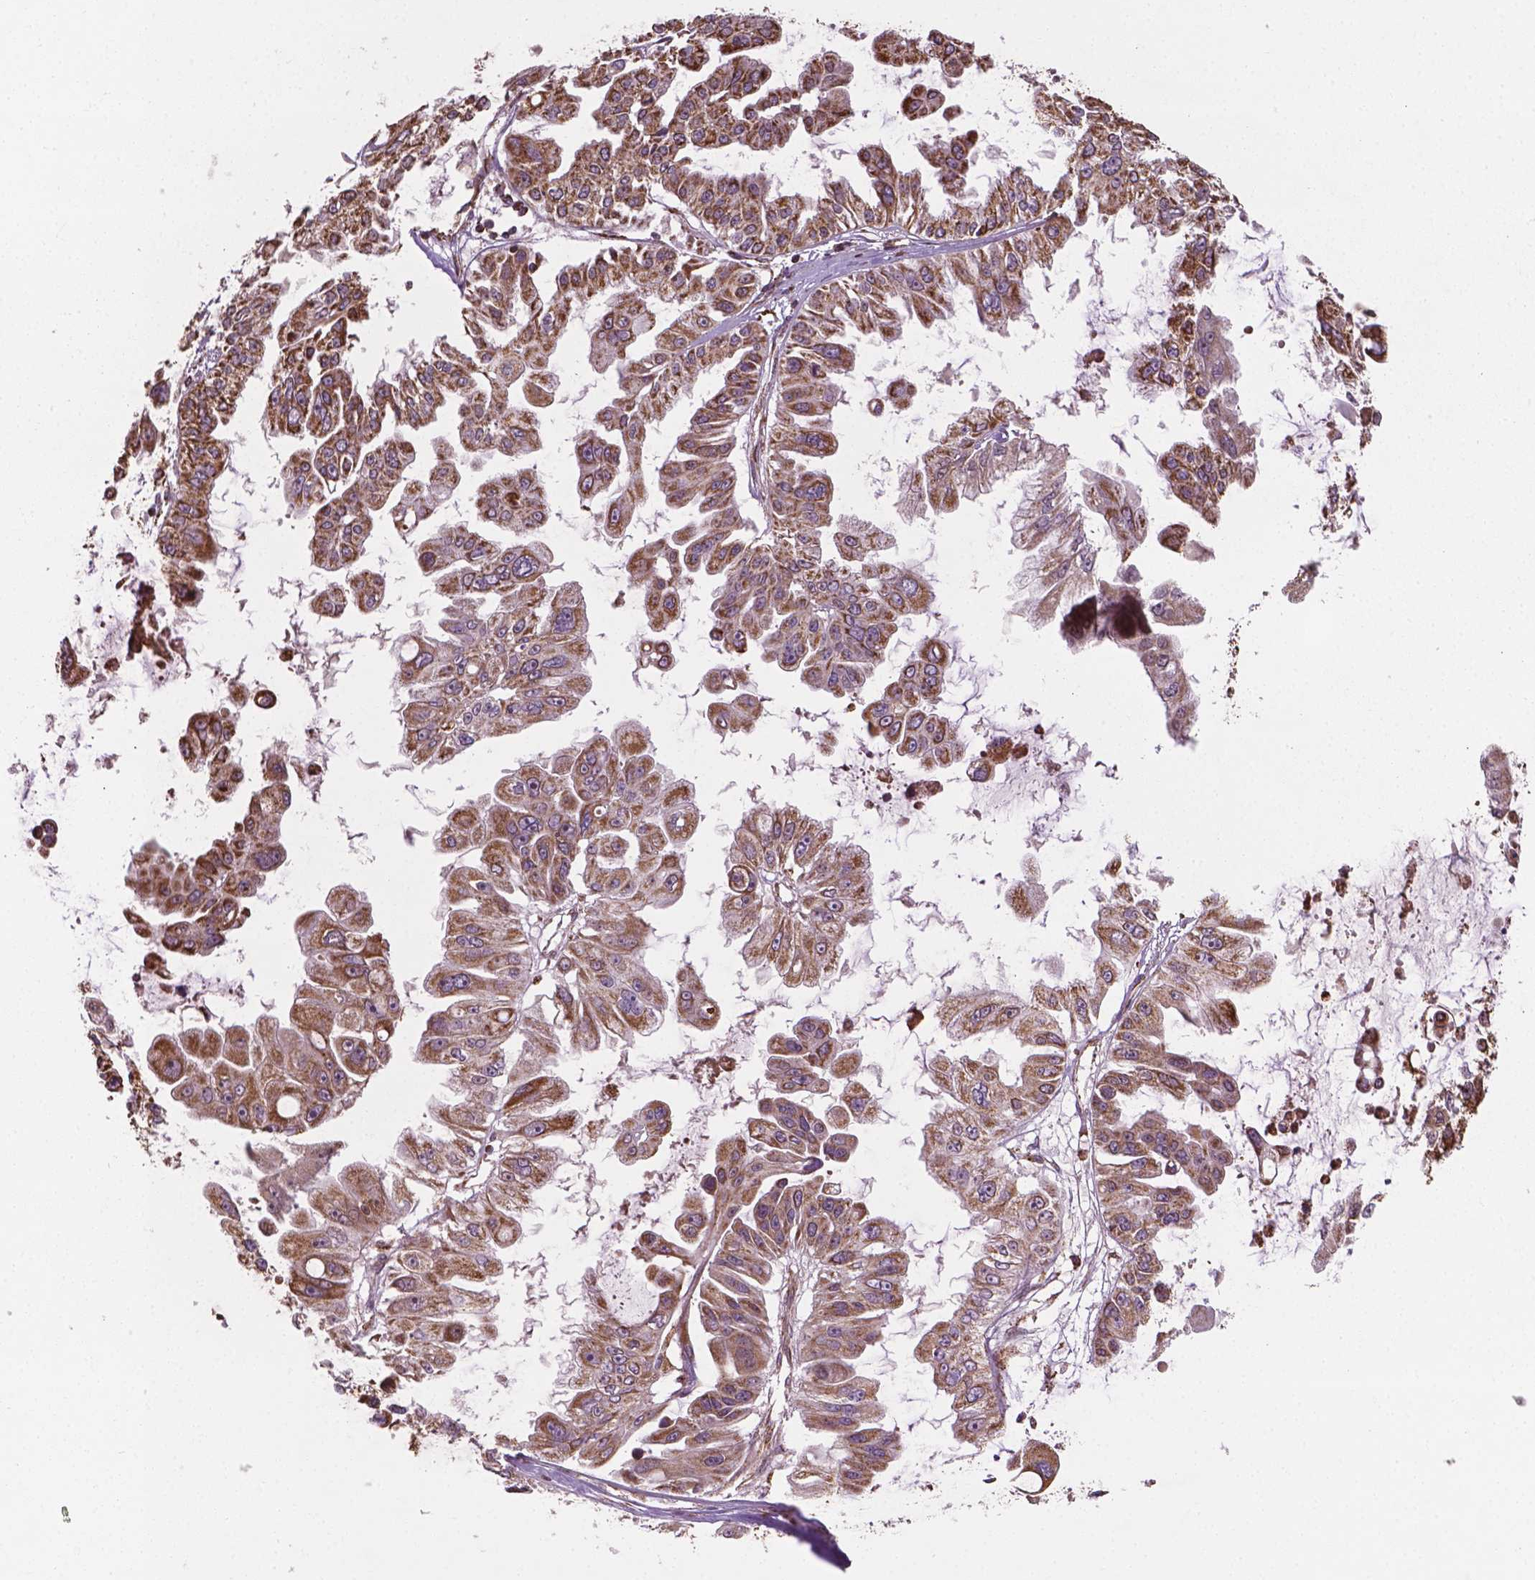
{"staining": {"intensity": "moderate", "quantity": ">75%", "location": "cytoplasmic/membranous"}, "tissue": "ovarian cancer", "cell_type": "Tumor cells", "image_type": "cancer", "snomed": [{"axis": "morphology", "description": "Cystadenocarcinoma, serous, NOS"}, {"axis": "topography", "description": "Ovary"}], "caption": "High-power microscopy captured an IHC histopathology image of ovarian cancer, revealing moderate cytoplasmic/membranous staining in about >75% of tumor cells. Using DAB (3,3'-diaminobenzidine) (brown) and hematoxylin (blue) stains, captured at high magnification using brightfield microscopy.", "gene": "HS3ST3A1", "patient": {"sex": "female", "age": 56}}